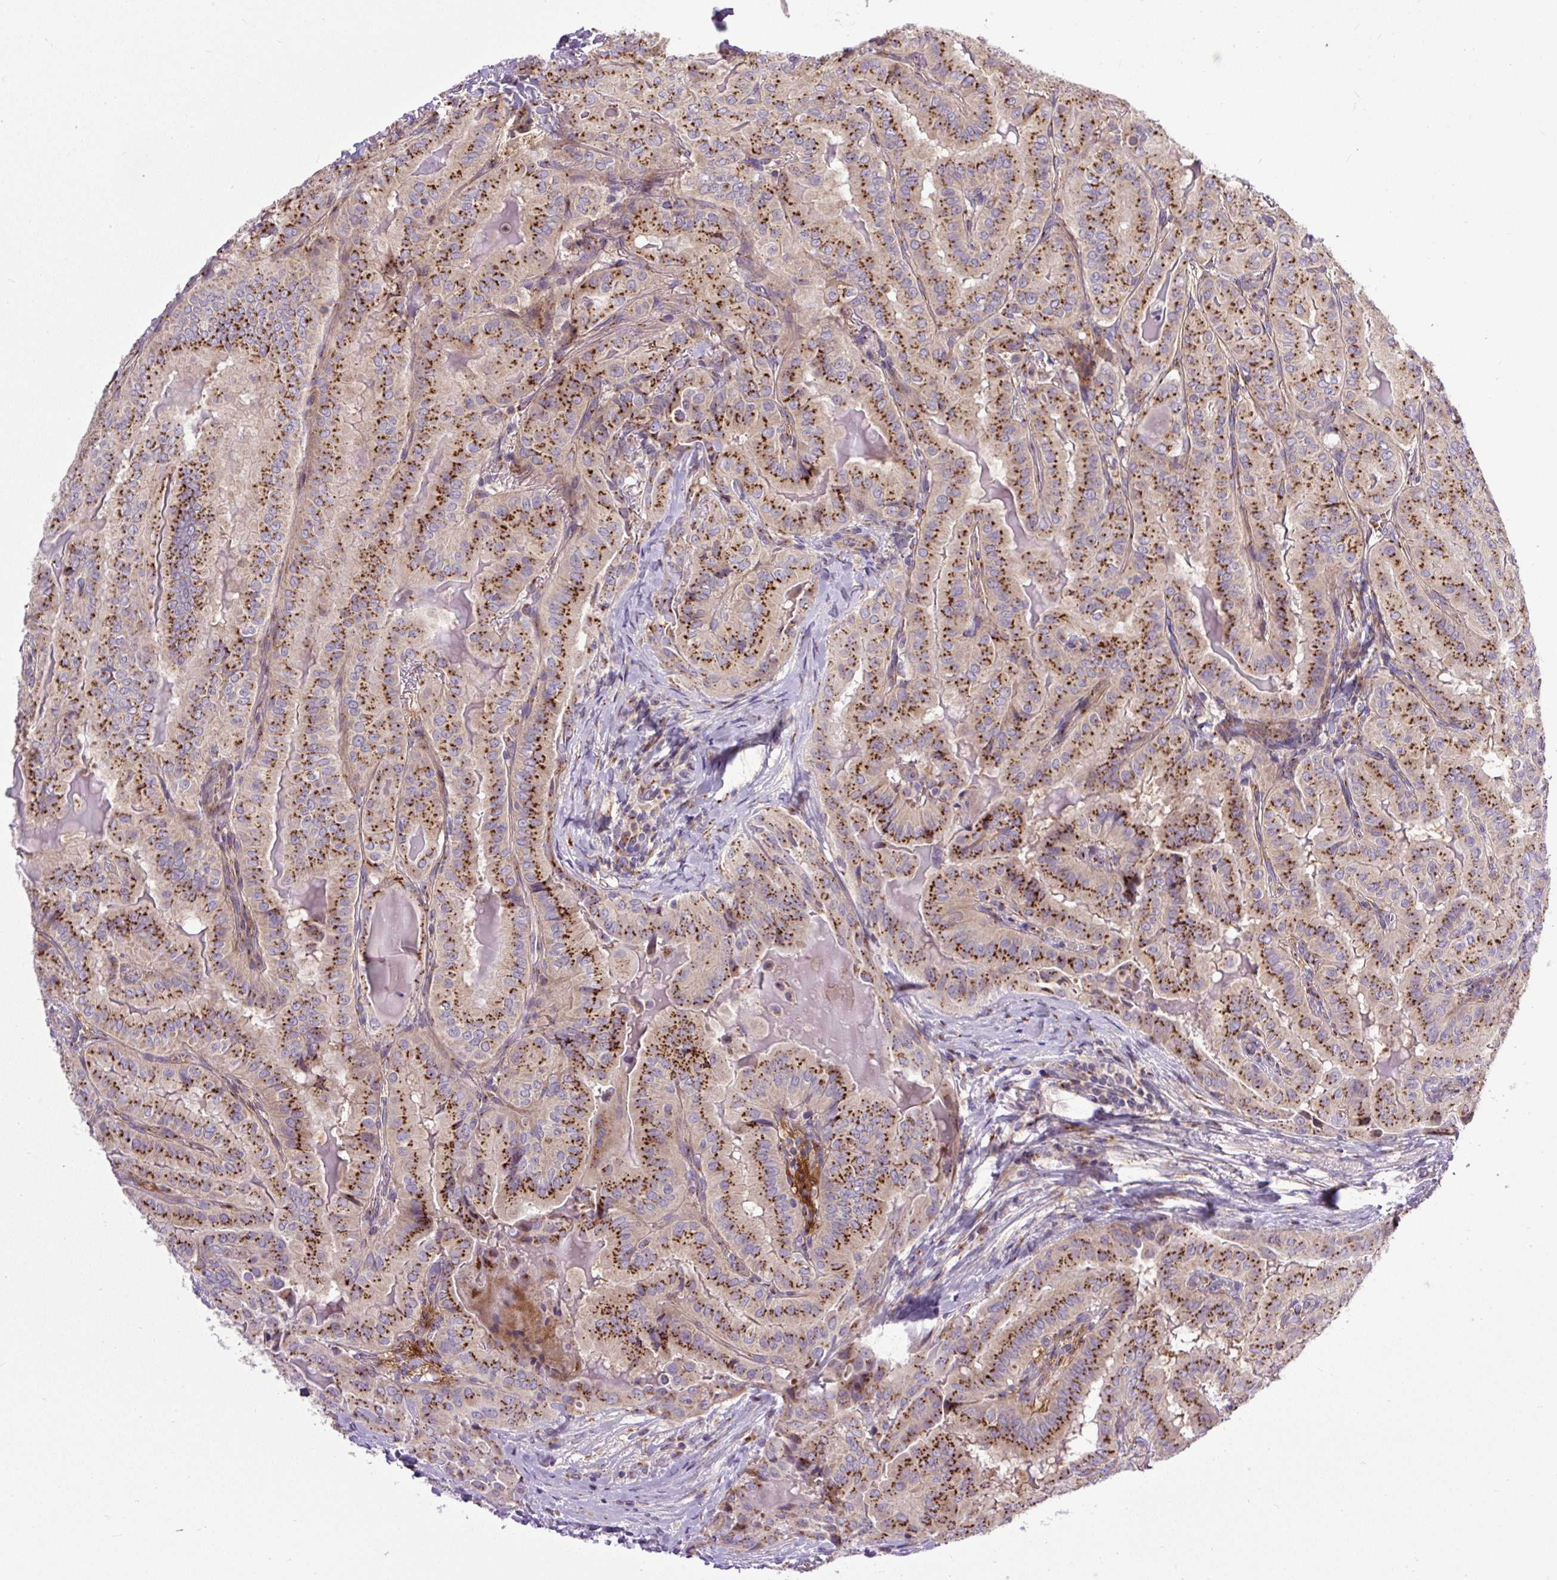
{"staining": {"intensity": "strong", "quantity": ">75%", "location": "cytoplasmic/membranous"}, "tissue": "thyroid cancer", "cell_type": "Tumor cells", "image_type": "cancer", "snomed": [{"axis": "morphology", "description": "Papillary adenocarcinoma, NOS"}, {"axis": "topography", "description": "Thyroid gland"}], "caption": "Protein staining of papillary adenocarcinoma (thyroid) tissue exhibits strong cytoplasmic/membranous staining in about >75% of tumor cells.", "gene": "MSMP", "patient": {"sex": "female", "age": 68}}